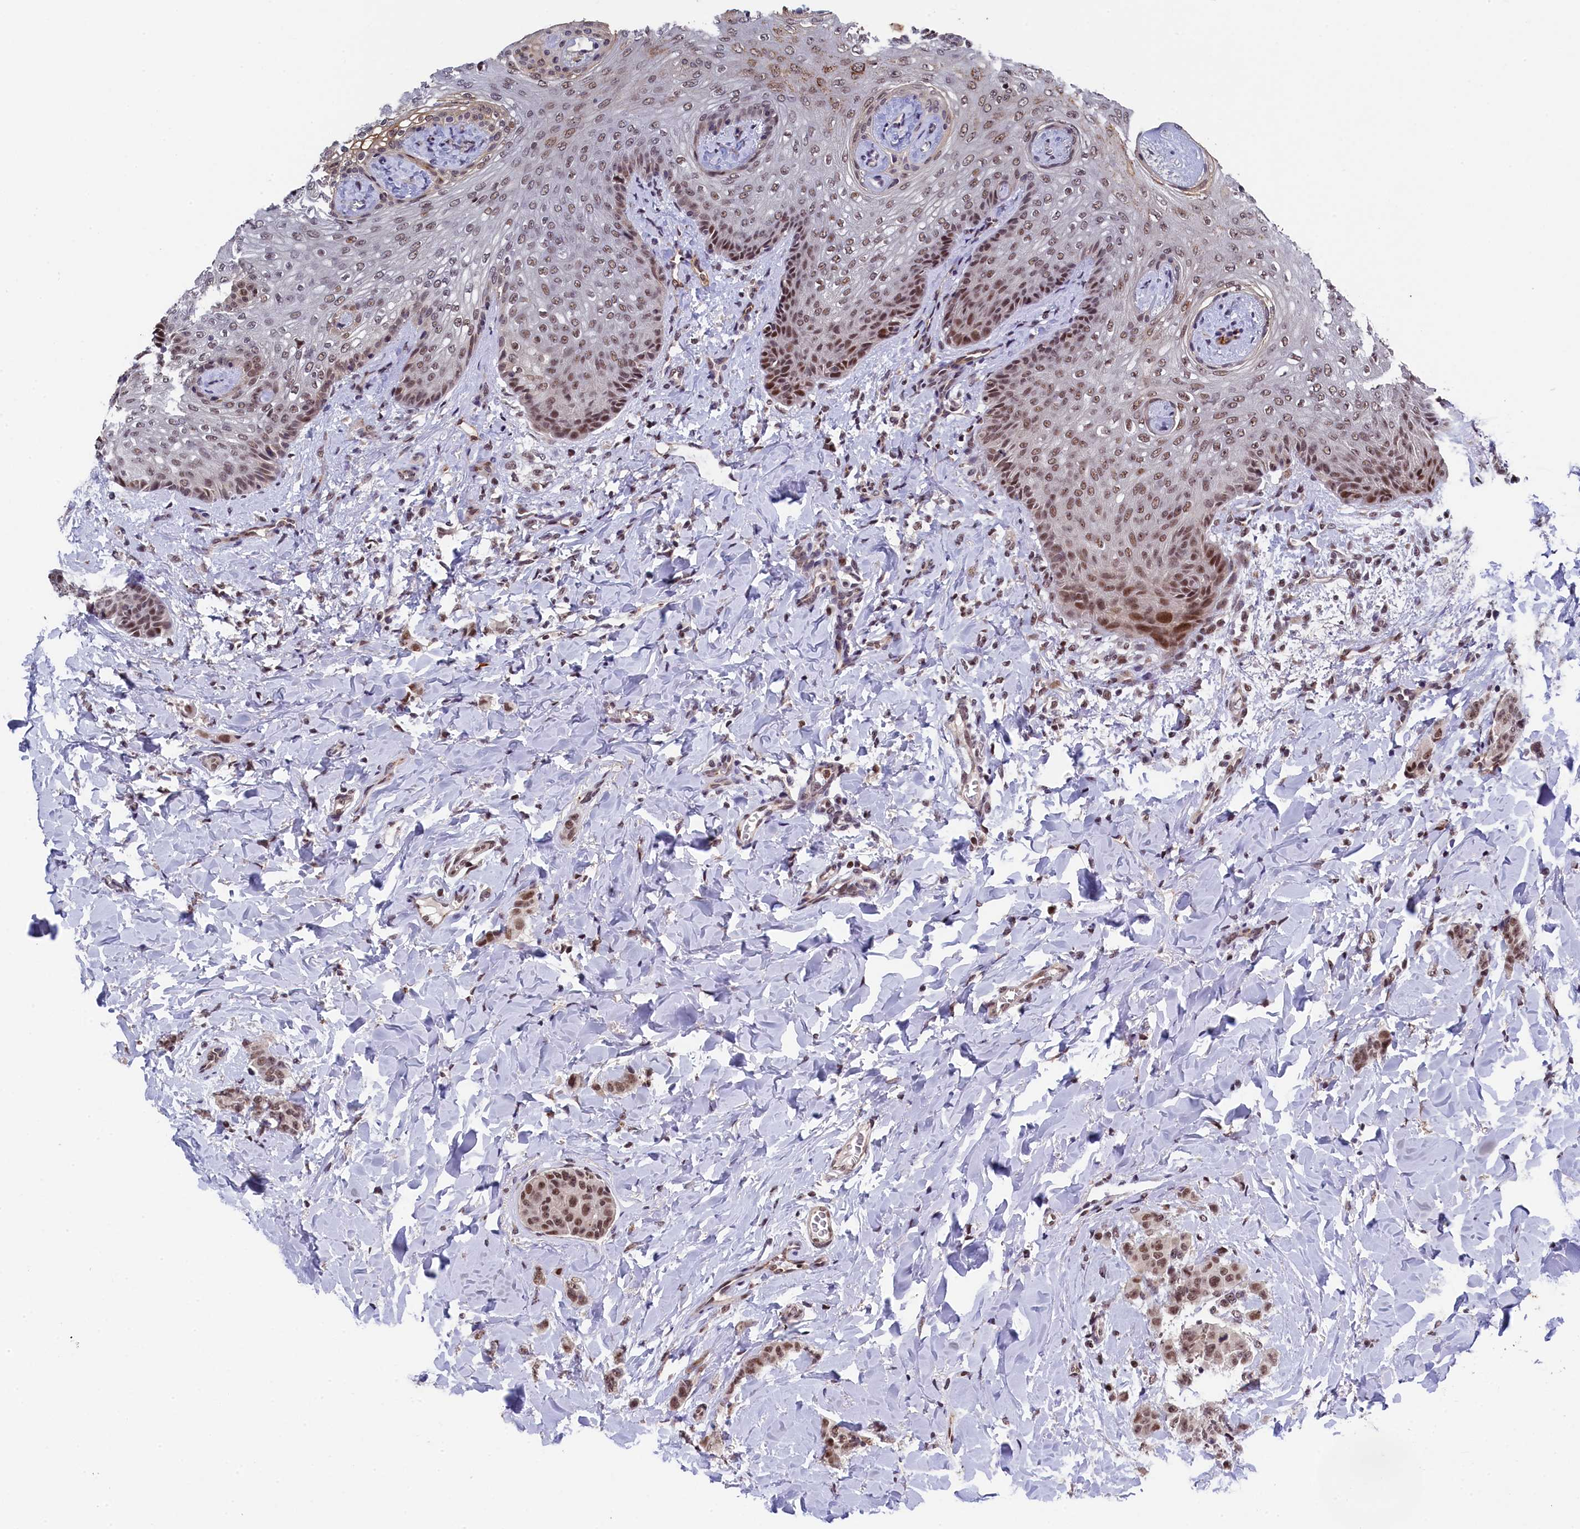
{"staining": {"intensity": "moderate", "quantity": ">75%", "location": "nuclear"}, "tissue": "breast cancer", "cell_type": "Tumor cells", "image_type": "cancer", "snomed": [{"axis": "morphology", "description": "Duct carcinoma"}, {"axis": "topography", "description": "Breast"}], "caption": "Immunohistochemical staining of breast cancer displays medium levels of moderate nuclear positivity in about >75% of tumor cells.", "gene": "ADIG", "patient": {"sex": "female", "age": 40}}